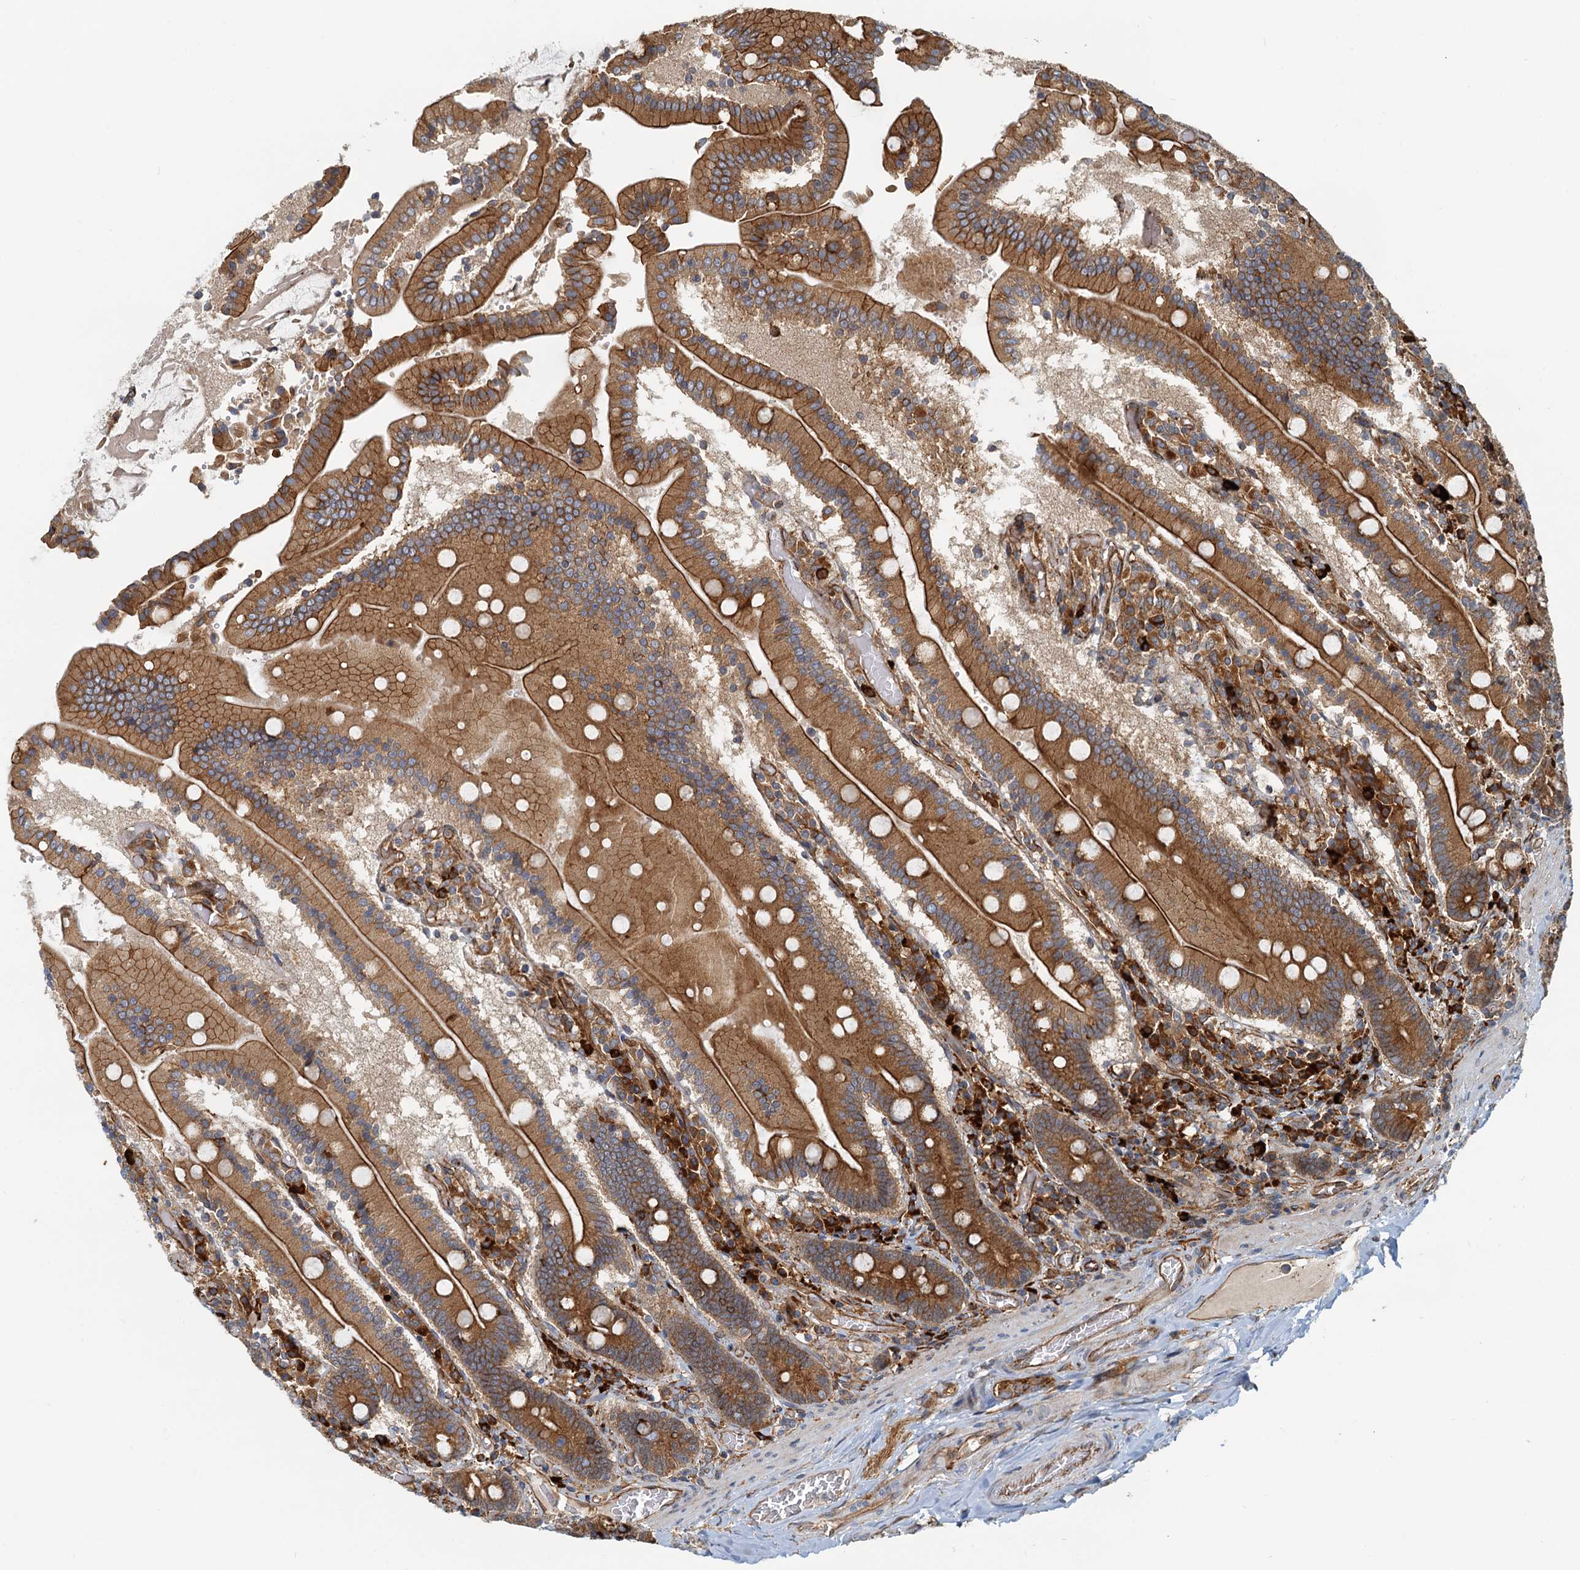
{"staining": {"intensity": "strong", "quantity": ">75%", "location": "cytoplasmic/membranous"}, "tissue": "duodenum", "cell_type": "Glandular cells", "image_type": "normal", "snomed": [{"axis": "morphology", "description": "Normal tissue, NOS"}, {"axis": "topography", "description": "Duodenum"}], "caption": "This is an image of immunohistochemistry staining of unremarkable duodenum, which shows strong positivity in the cytoplasmic/membranous of glandular cells.", "gene": "NIPAL3", "patient": {"sex": "female", "age": 62}}